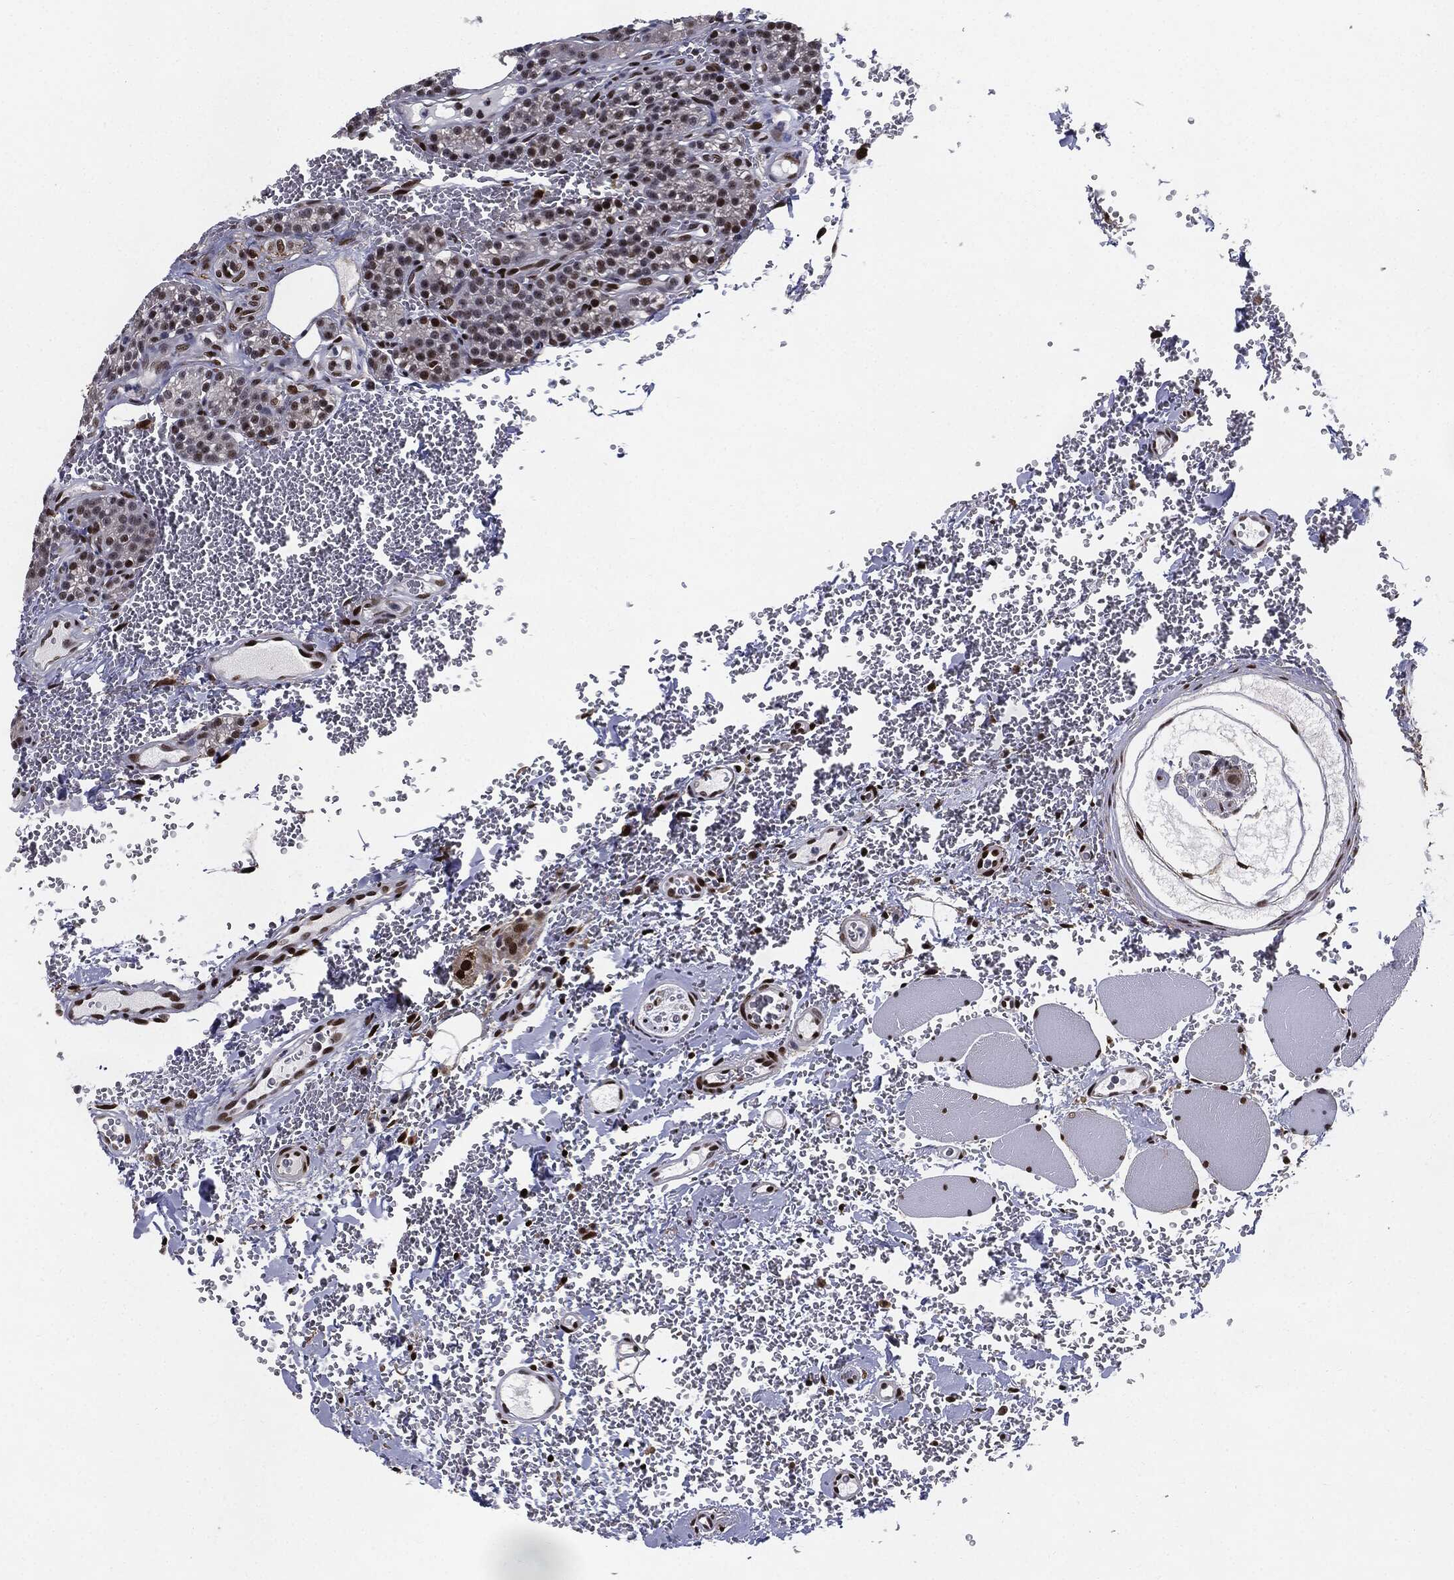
{"staining": {"intensity": "strong", "quantity": "25%-75%", "location": "nuclear"}, "tissue": "parathyroid gland", "cell_type": "Glandular cells", "image_type": "normal", "snomed": [{"axis": "morphology", "description": "Normal tissue, NOS"}, {"axis": "topography", "description": "Parathyroid gland"}], "caption": "Immunohistochemistry staining of benign parathyroid gland, which exhibits high levels of strong nuclear staining in approximately 25%-75% of glandular cells indicating strong nuclear protein staining. The staining was performed using DAB (3,3'-diaminobenzidine) (brown) for protein detection and nuclei were counterstained in hematoxylin (blue).", "gene": "JUN", "patient": {"sex": "female", "age": 67}}